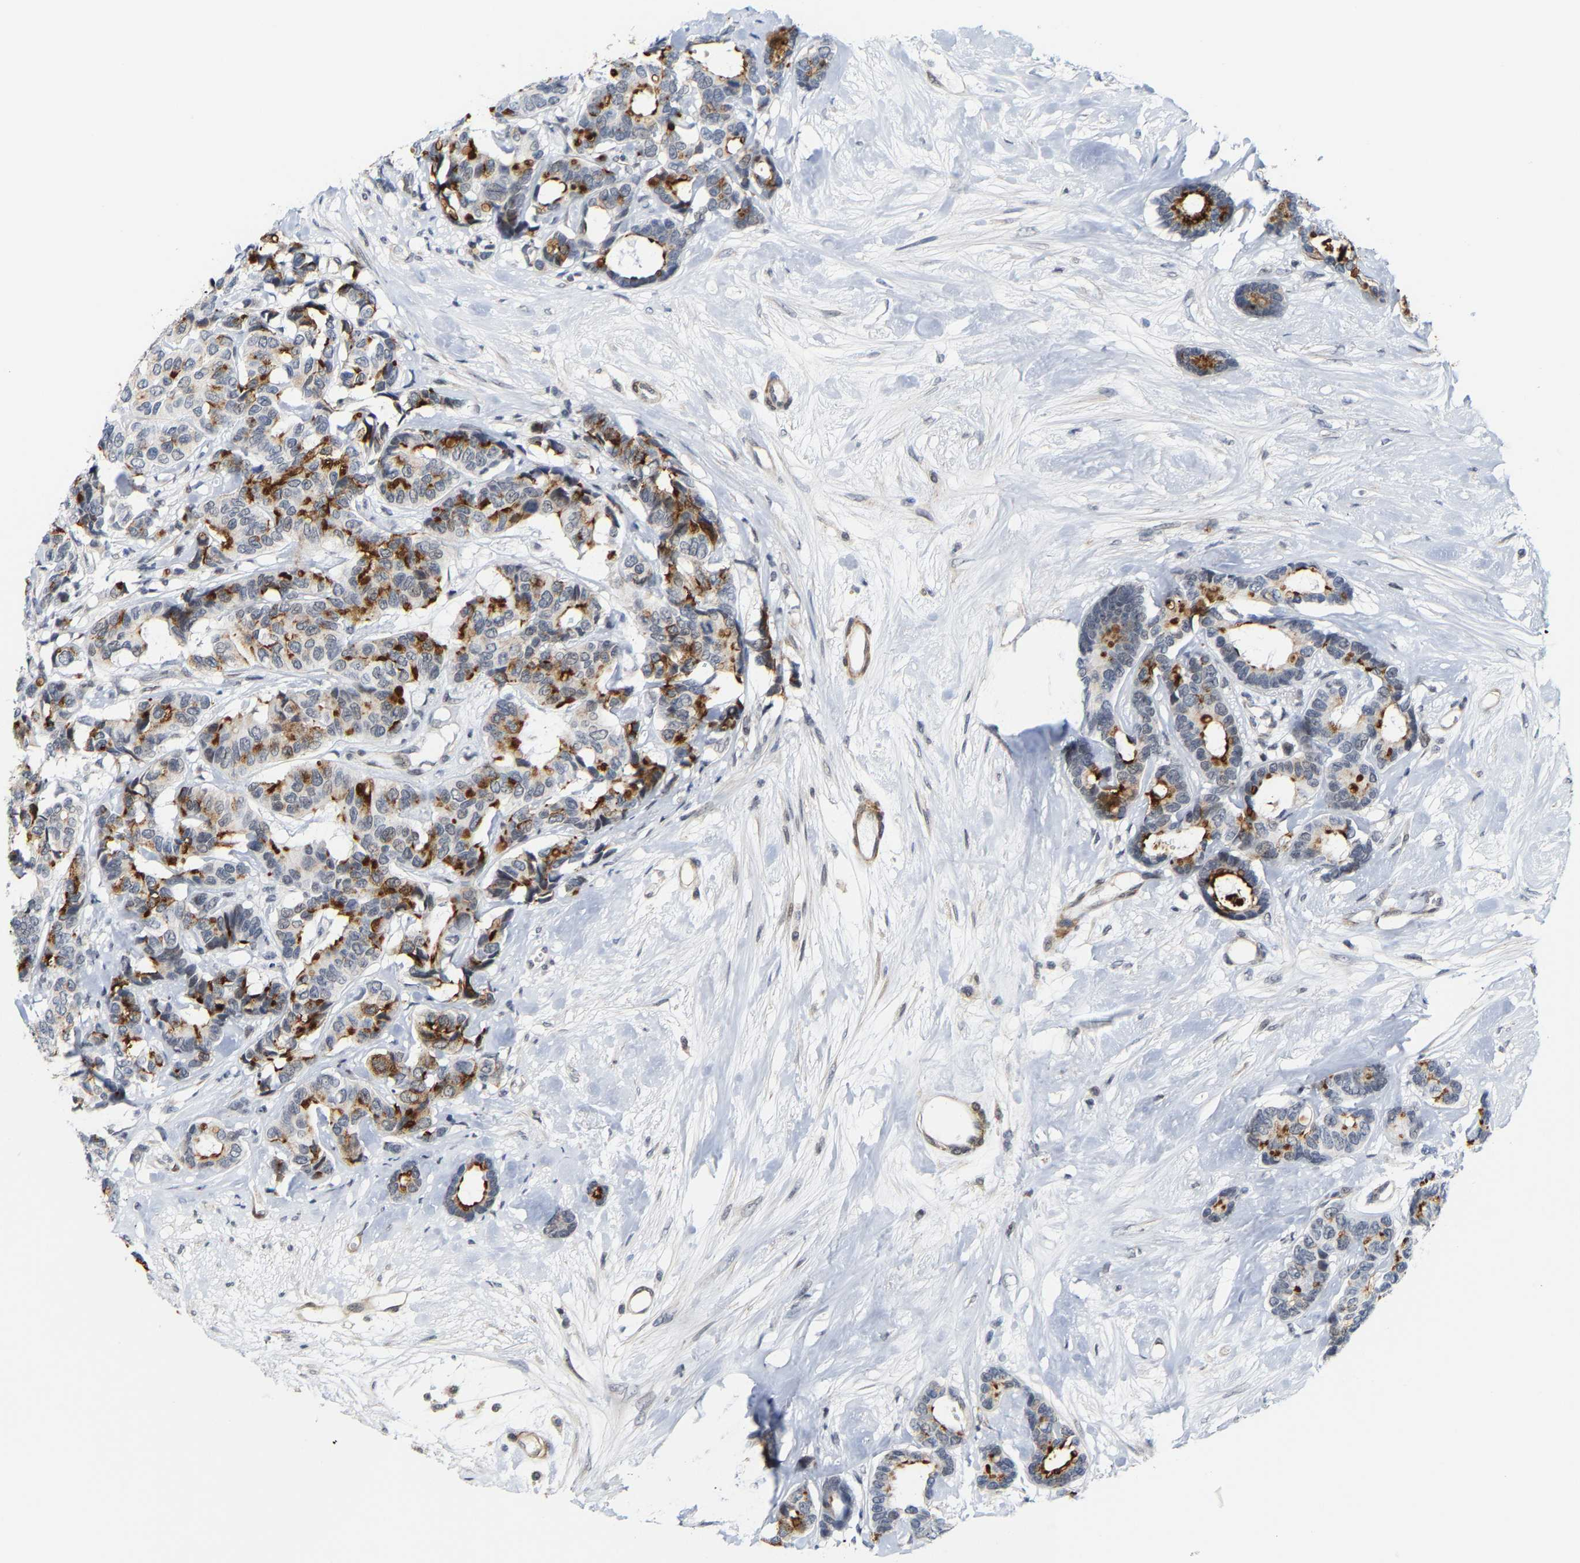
{"staining": {"intensity": "strong", "quantity": "25%-75%", "location": "cytoplasmic/membranous"}, "tissue": "breast cancer", "cell_type": "Tumor cells", "image_type": "cancer", "snomed": [{"axis": "morphology", "description": "Duct carcinoma"}, {"axis": "topography", "description": "Breast"}], "caption": "Human breast cancer (invasive ductal carcinoma) stained for a protein (brown) exhibits strong cytoplasmic/membranous positive expression in approximately 25%-75% of tumor cells.", "gene": "FAM180A", "patient": {"sex": "female", "age": 87}}